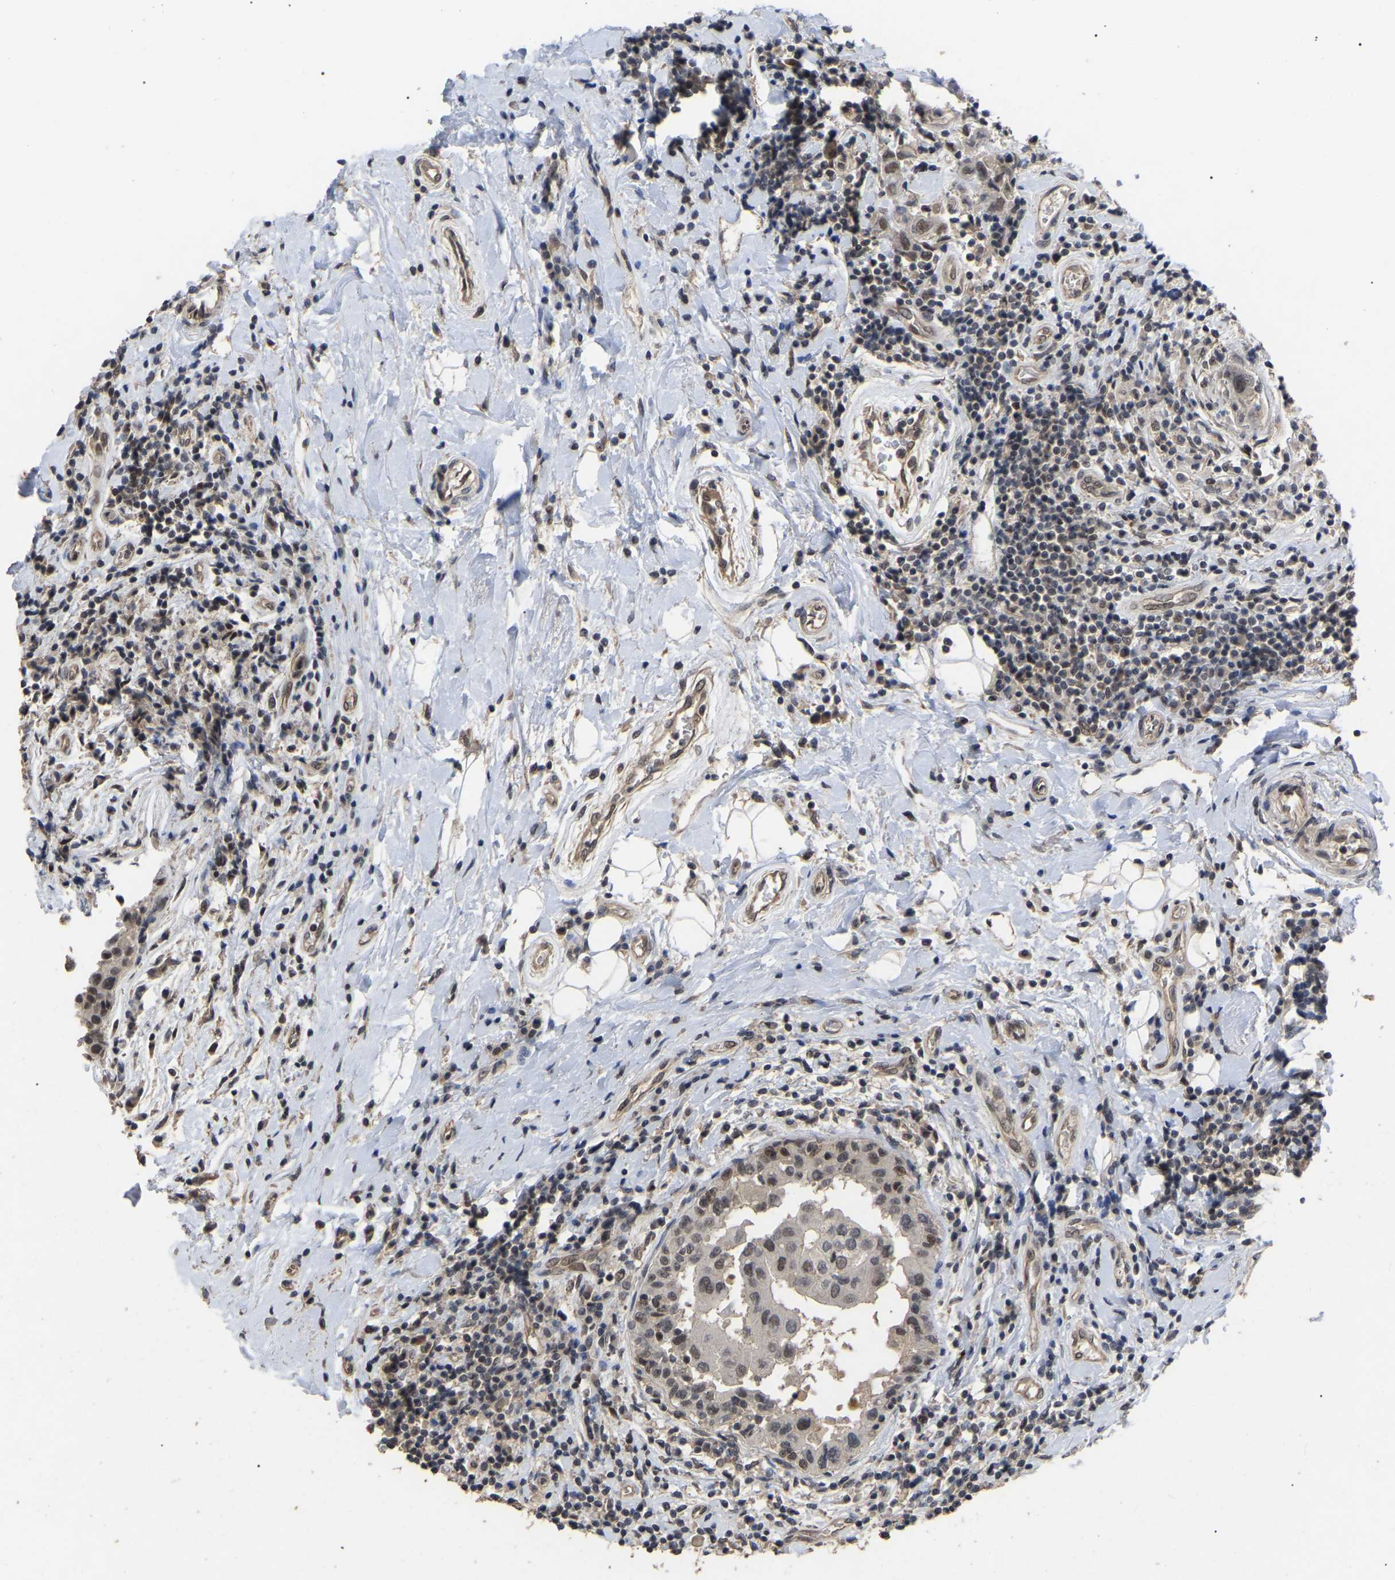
{"staining": {"intensity": "weak", "quantity": ">75%", "location": "nuclear"}, "tissue": "breast cancer", "cell_type": "Tumor cells", "image_type": "cancer", "snomed": [{"axis": "morphology", "description": "Duct carcinoma"}, {"axis": "topography", "description": "Breast"}], "caption": "Immunohistochemistry of breast cancer shows low levels of weak nuclear staining in about >75% of tumor cells.", "gene": "JAZF1", "patient": {"sex": "female", "age": 27}}